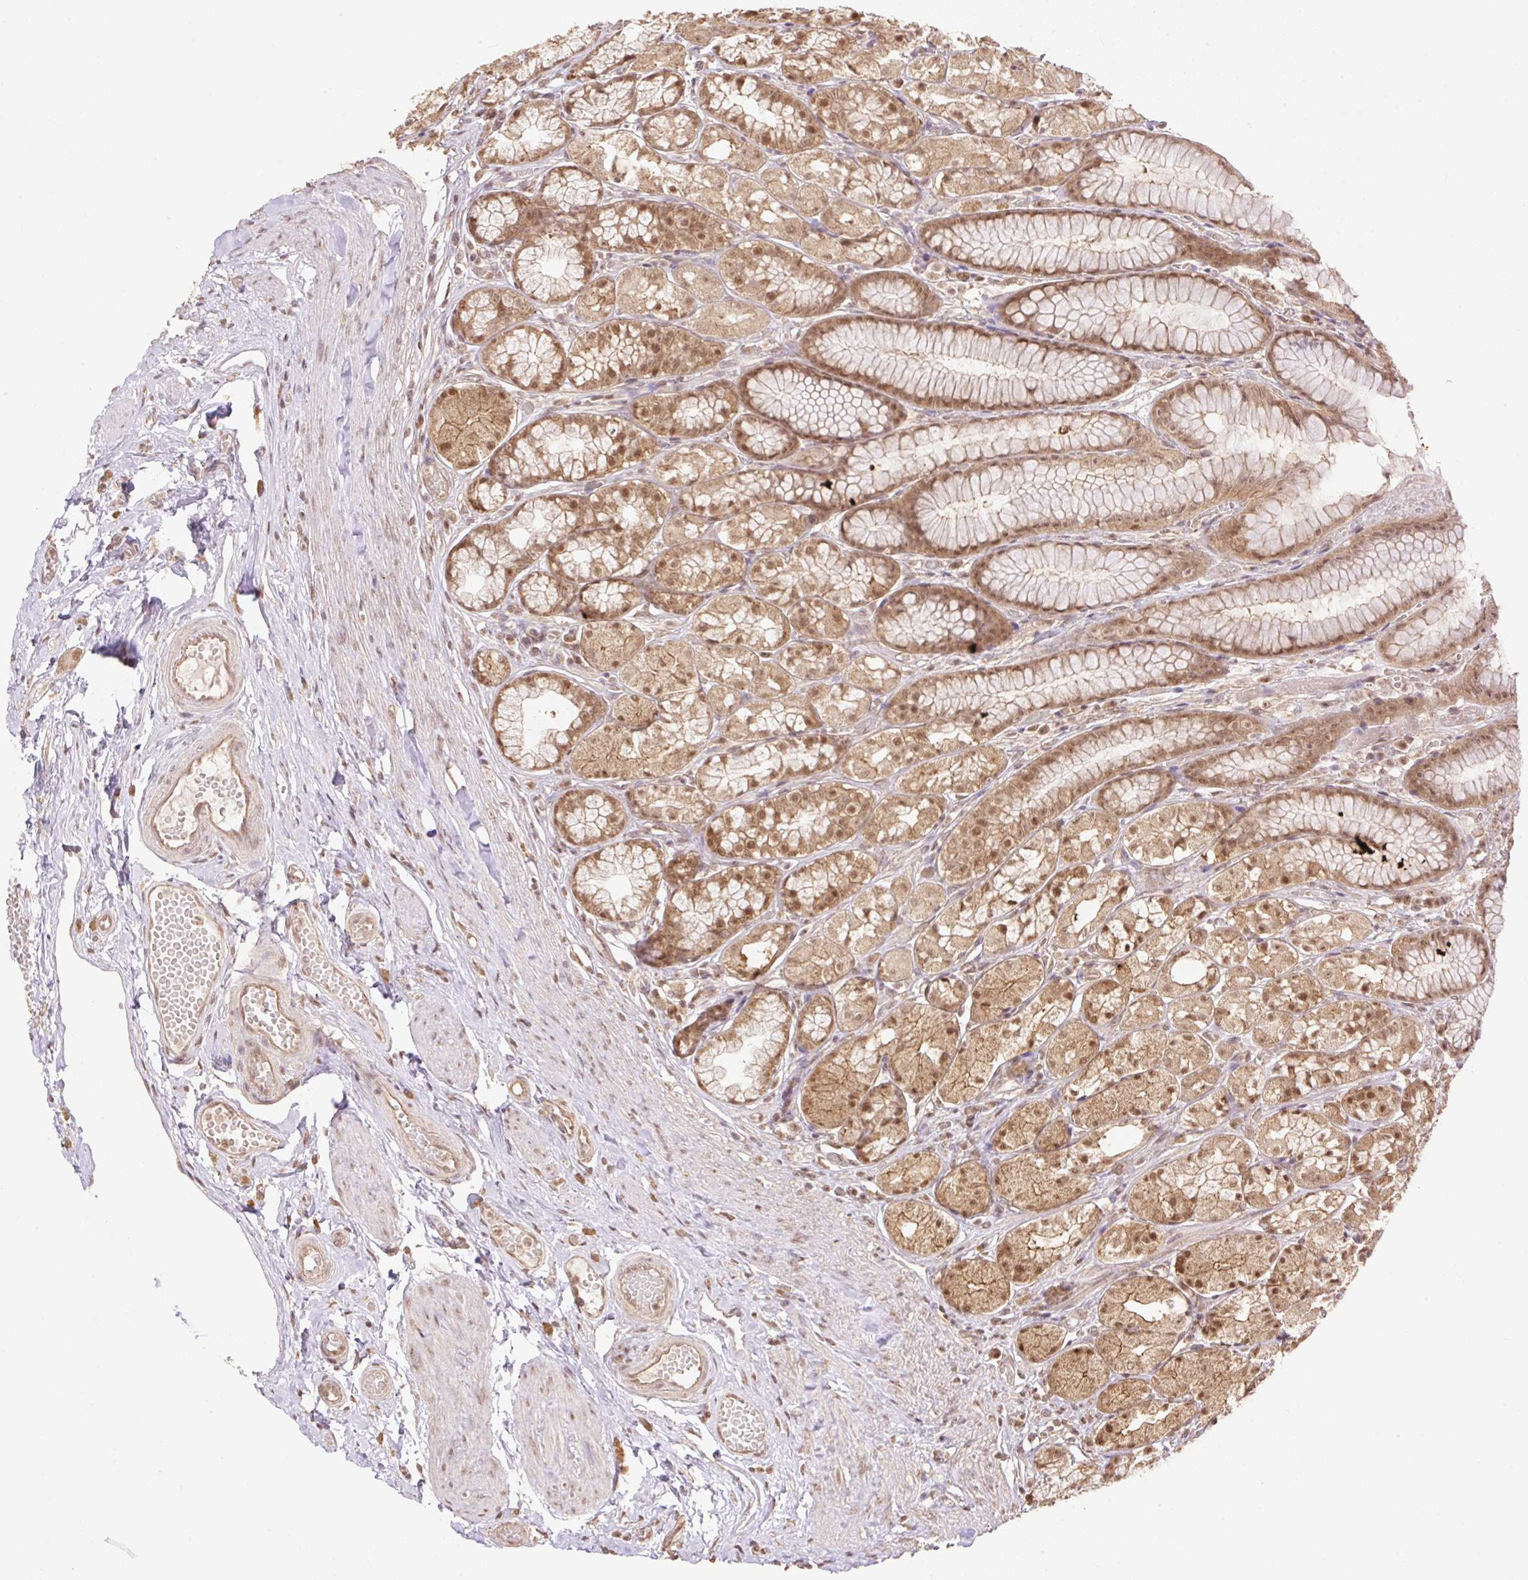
{"staining": {"intensity": "moderate", "quantity": ">75%", "location": "cytoplasmic/membranous,nuclear"}, "tissue": "stomach", "cell_type": "Glandular cells", "image_type": "normal", "snomed": [{"axis": "morphology", "description": "Normal tissue, NOS"}, {"axis": "topography", "description": "Smooth muscle"}, {"axis": "topography", "description": "Stomach"}], "caption": "This micrograph reveals immunohistochemistry staining of benign stomach, with medium moderate cytoplasmic/membranous,nuclear expression in about >75% of glandular cells.", "gene": "VPS25", "patient": {"sex": "male", "age": 70}}